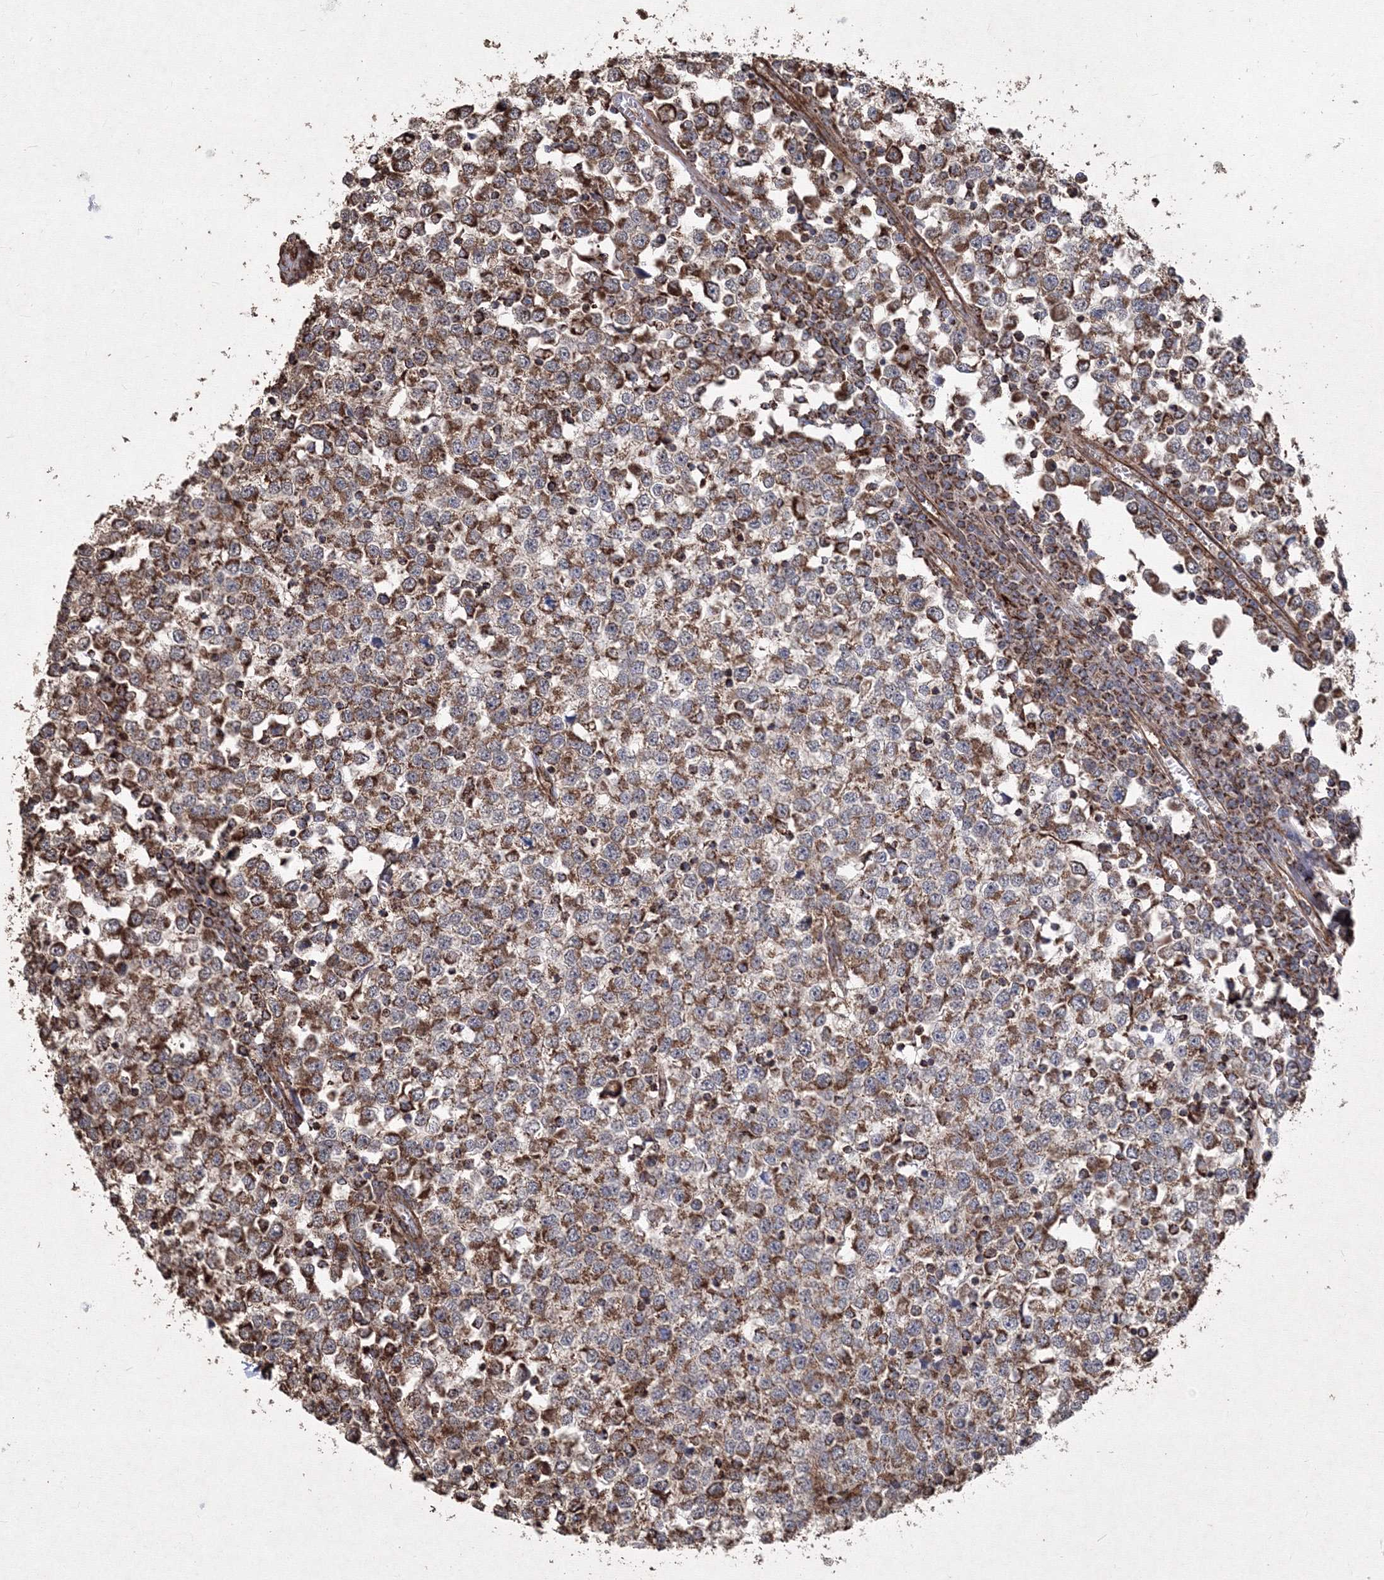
{"staining": {"intensity": "moderate", "quantity": ">75%", "location": "cytoplasmic/membranous"}, "tissue": "testis cancer", "cell_type": "Tumor cells", "image_type": "cancer", "snomed": [{"axis": "morphology", "description": "Seminoma, NOS"}, {"axis": "topography", "description": "Testis"}], "caption": "About >75% of tumor cells in human seminoma (testis) exhibit moderate cytoplasmic/membranous protein expression as visualized by brown immunohistochemical staining.", "gene": "TMEM139", "patient": {"sex": "male", "age": 65}}